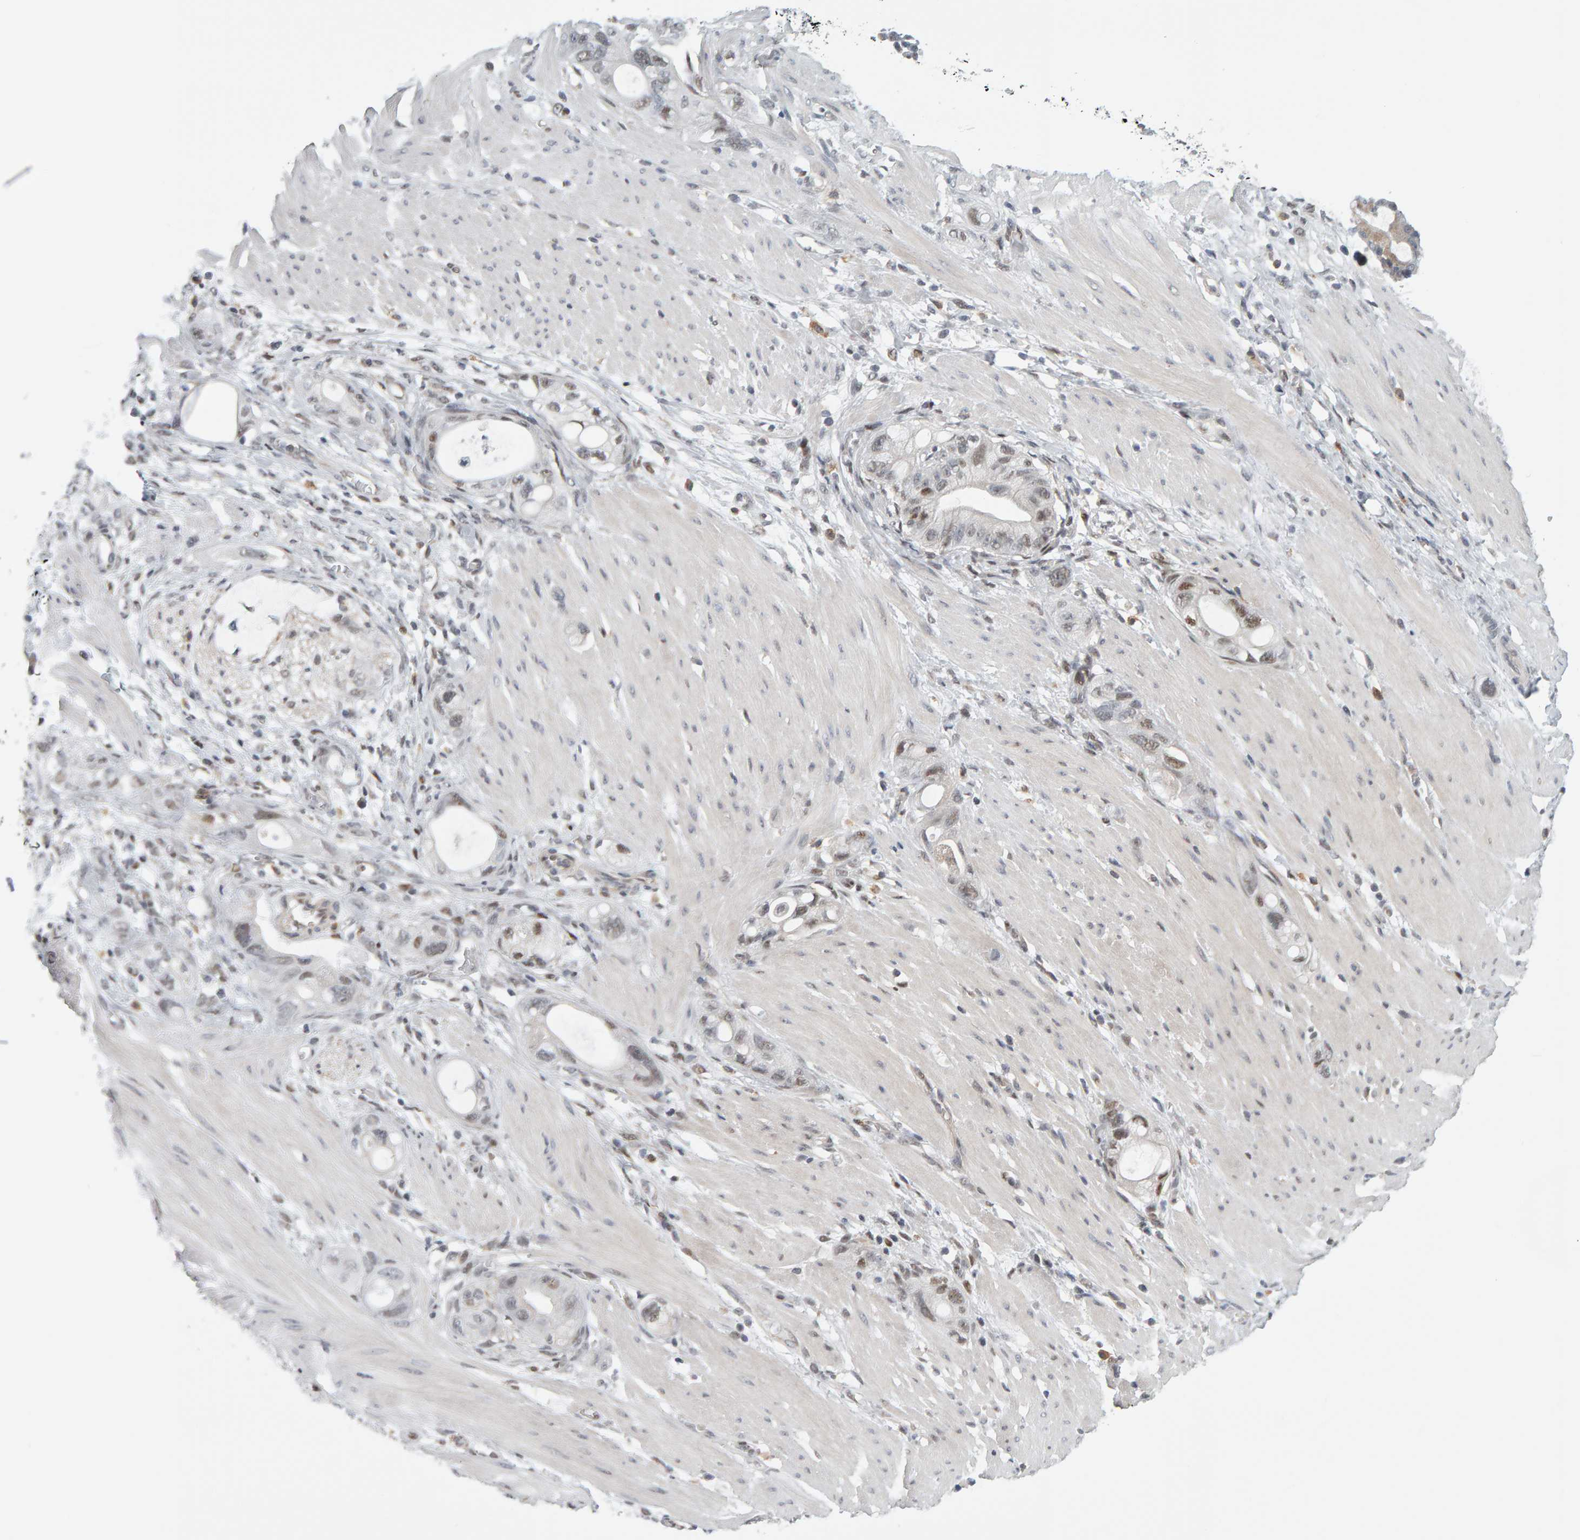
{"staining": {"intensity": "moderate", "quantity": "<25%", "location": "nuclear"}, "tissue": "stomach cancer", "cell_type": "Tumor cells", "image_type": "cancer", "snomed": [{"axis": "morphology", "description": "Adenocarcinoma, NOS"}, {"axis": "topography", "description": "Stomach"}, {"axis": "topography", "description": "Stomach, lower"}], "caption": "DAB (3,3'-diaminobenzidine) immunohistochemical staining of stomach cancer demonstrates moderate nuclear protein positivity in about <25% of tumor cells.", "gene": "ATF7IP", "patient": {"sex": "female", "age": 48}}